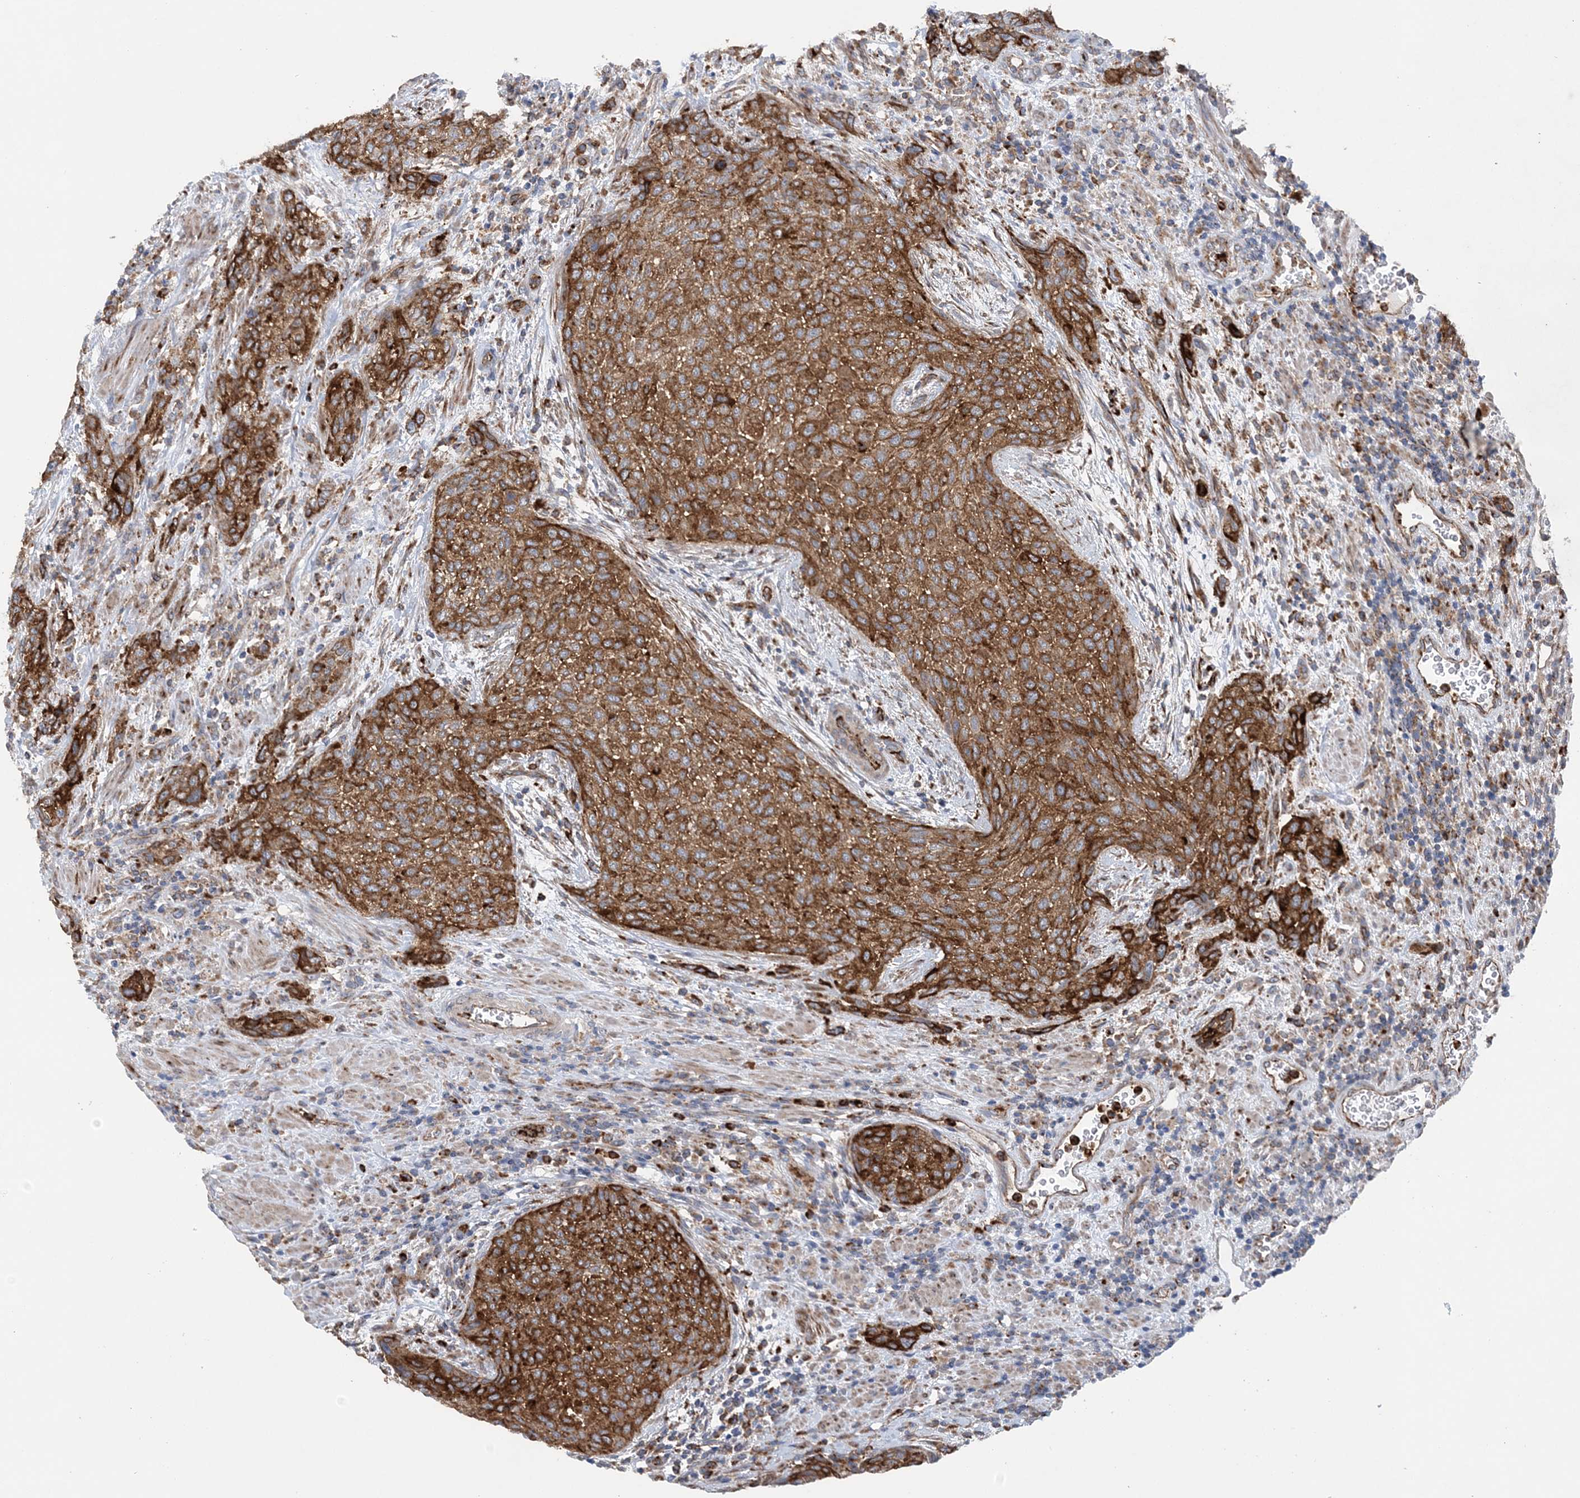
{"staining": {"intensity": "moderate", "quantity": ">75%", "location": "cytoplasmic/membranous"}, "tissue": "urothelial cancer", "cell_type": "Tumor cells", "image_type": "cancer", "snomed": [{"axis": "morphology", "description": "Urothelial carcinoma, High grade"}, {"axis": "topography", "description": "Urinary bladder"}], "caption": "DAB (3,3'-diaminobenzidine) immunohistochemical staining of urothelial cancer reveals moderate cytoplasmic/membranous protein expression in about >75% of tumor cells.", "gene": "PTTG1IP", "patient": {"sex": "male", "age": 35}}